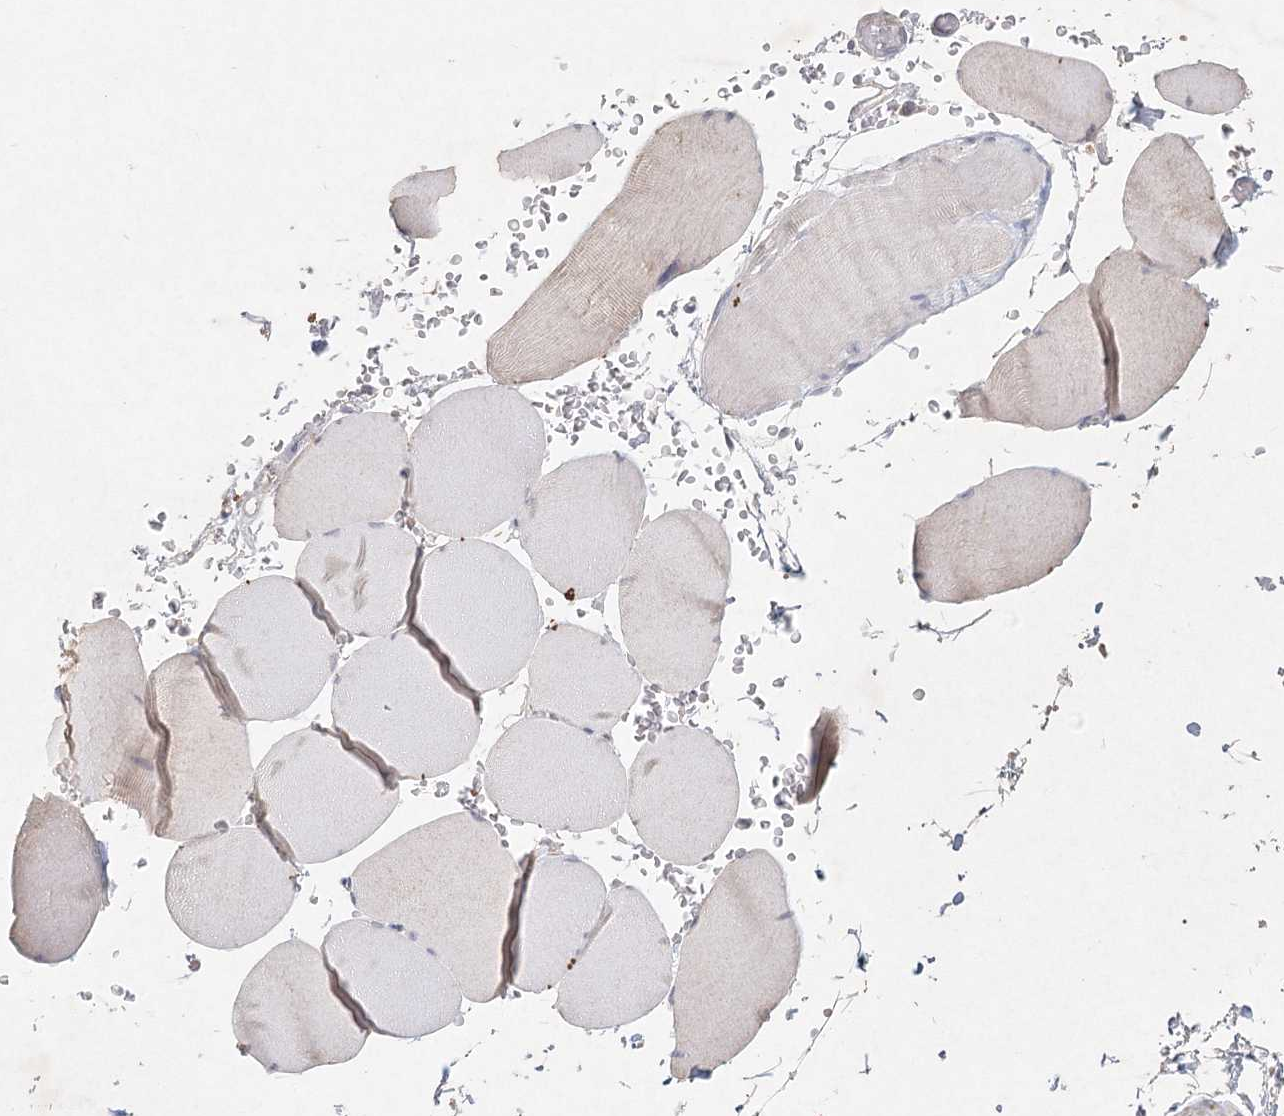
{"staining": {"intensity": "weak", "quantity": "<25%", "location": "cytoplasmic/membranous"}, "tissue": "skeletal muscle", "cell_type": "Myocytes", "image_type": "normal", "snomed": [{"axis": "morphology", "description": "Normal tissue, NOS"}, {"axis": "topography", "description": "Skeletal muscle"}, {"axis": "topography", "description": "Head-Neck"}], "caption": "An immunohistochemistry (IHC) photomicrograph of benign skeletal muscle is shown. There is no staining in myocytes of skeletal muscle.", "gene": "ARSI", "patient": {"sex": "male", "age": 66}}